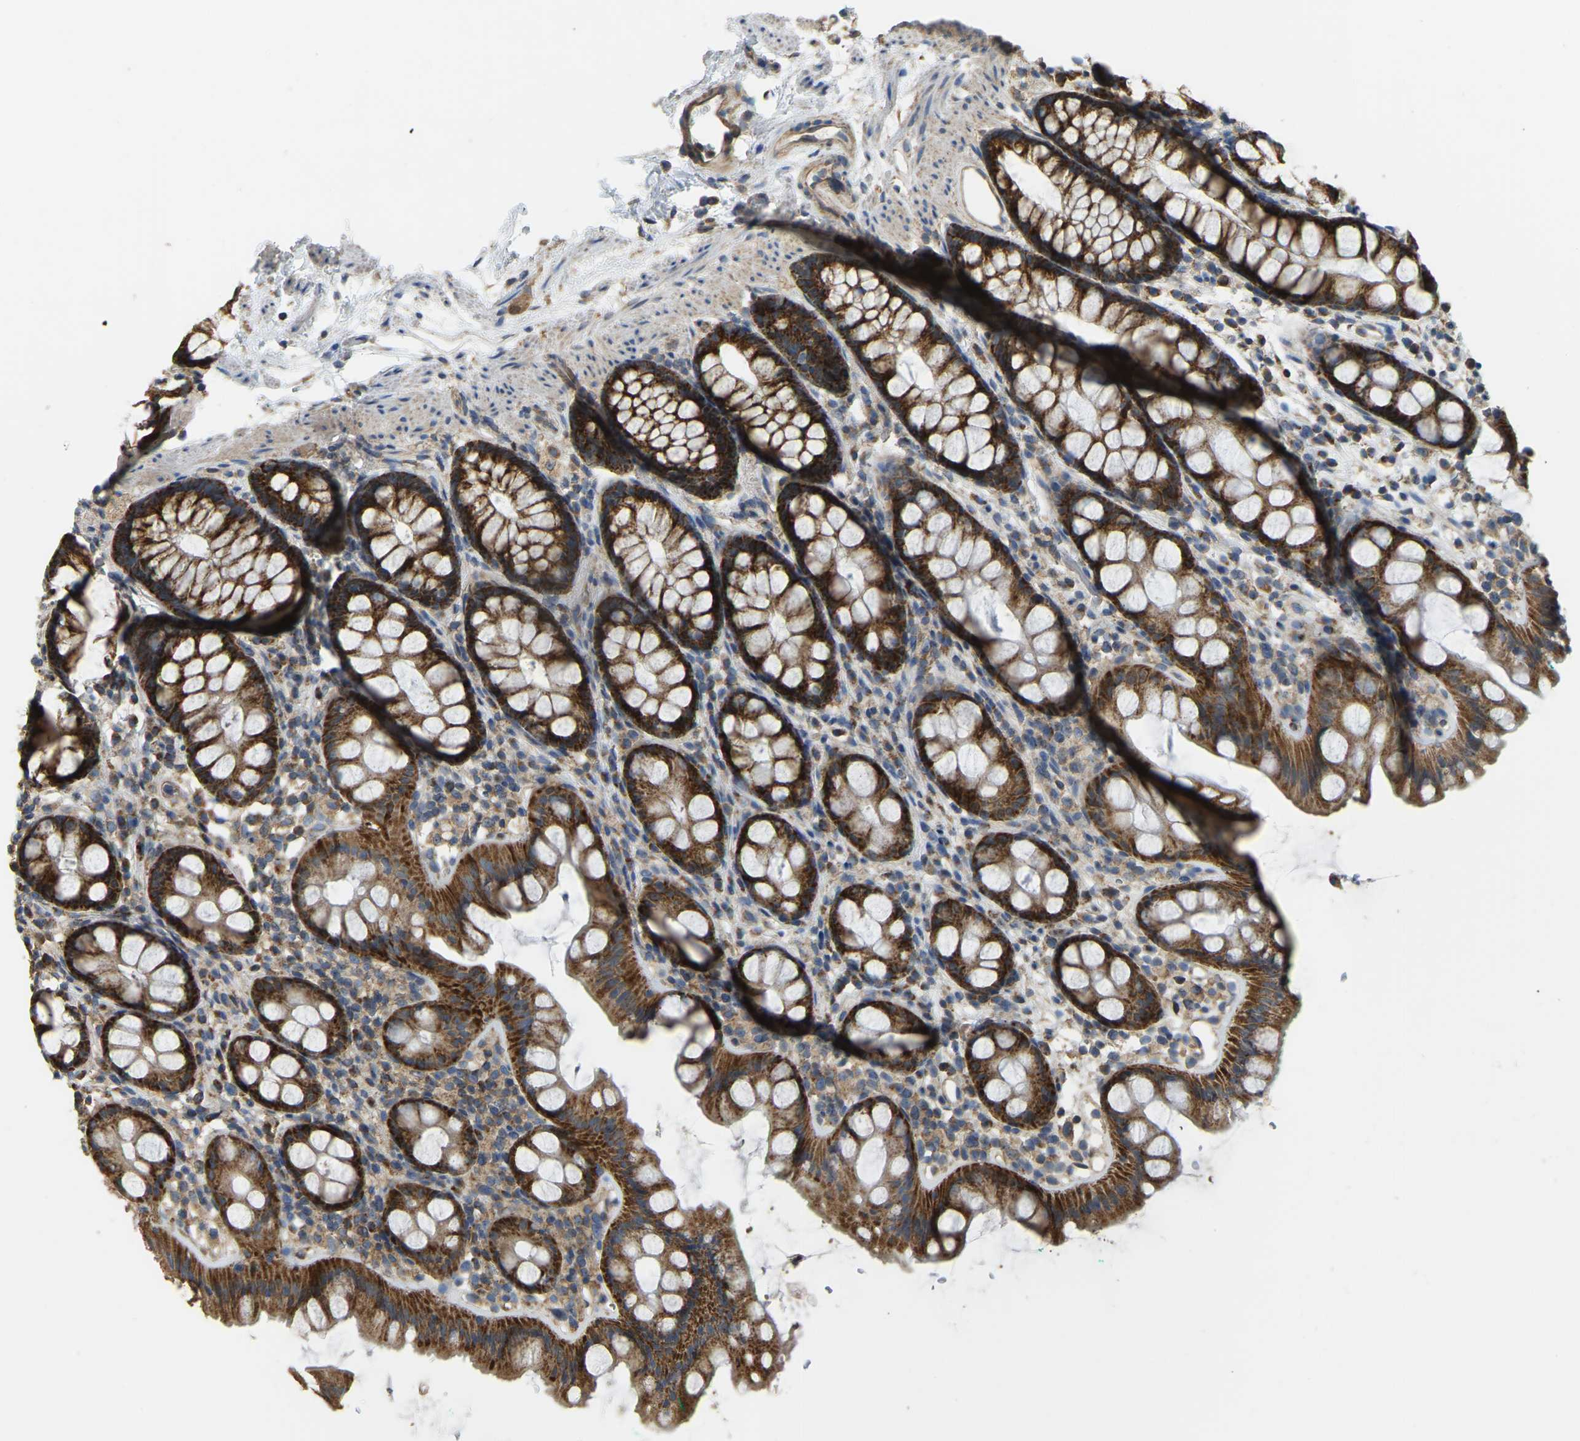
{"staining": {"intensity": "strong", "quantity": ">75%", "location": "cytoplasmic/membranous"}, "tissue": "rectum", "cell_type": "Glandular cells", "image_type": "normal", "snomed": [{"axis": "morphology", "description": "Normal tissue, NOS"}, {"axis": "topography", "description": "Rectum"}], "caption": "An image of human rectum stained for a protein demonstrates strong cytoplasmic/membranous brown staining in glandular cells.", "gene": "PSMD7", "patient": {"sex": "female", "age": 65}}